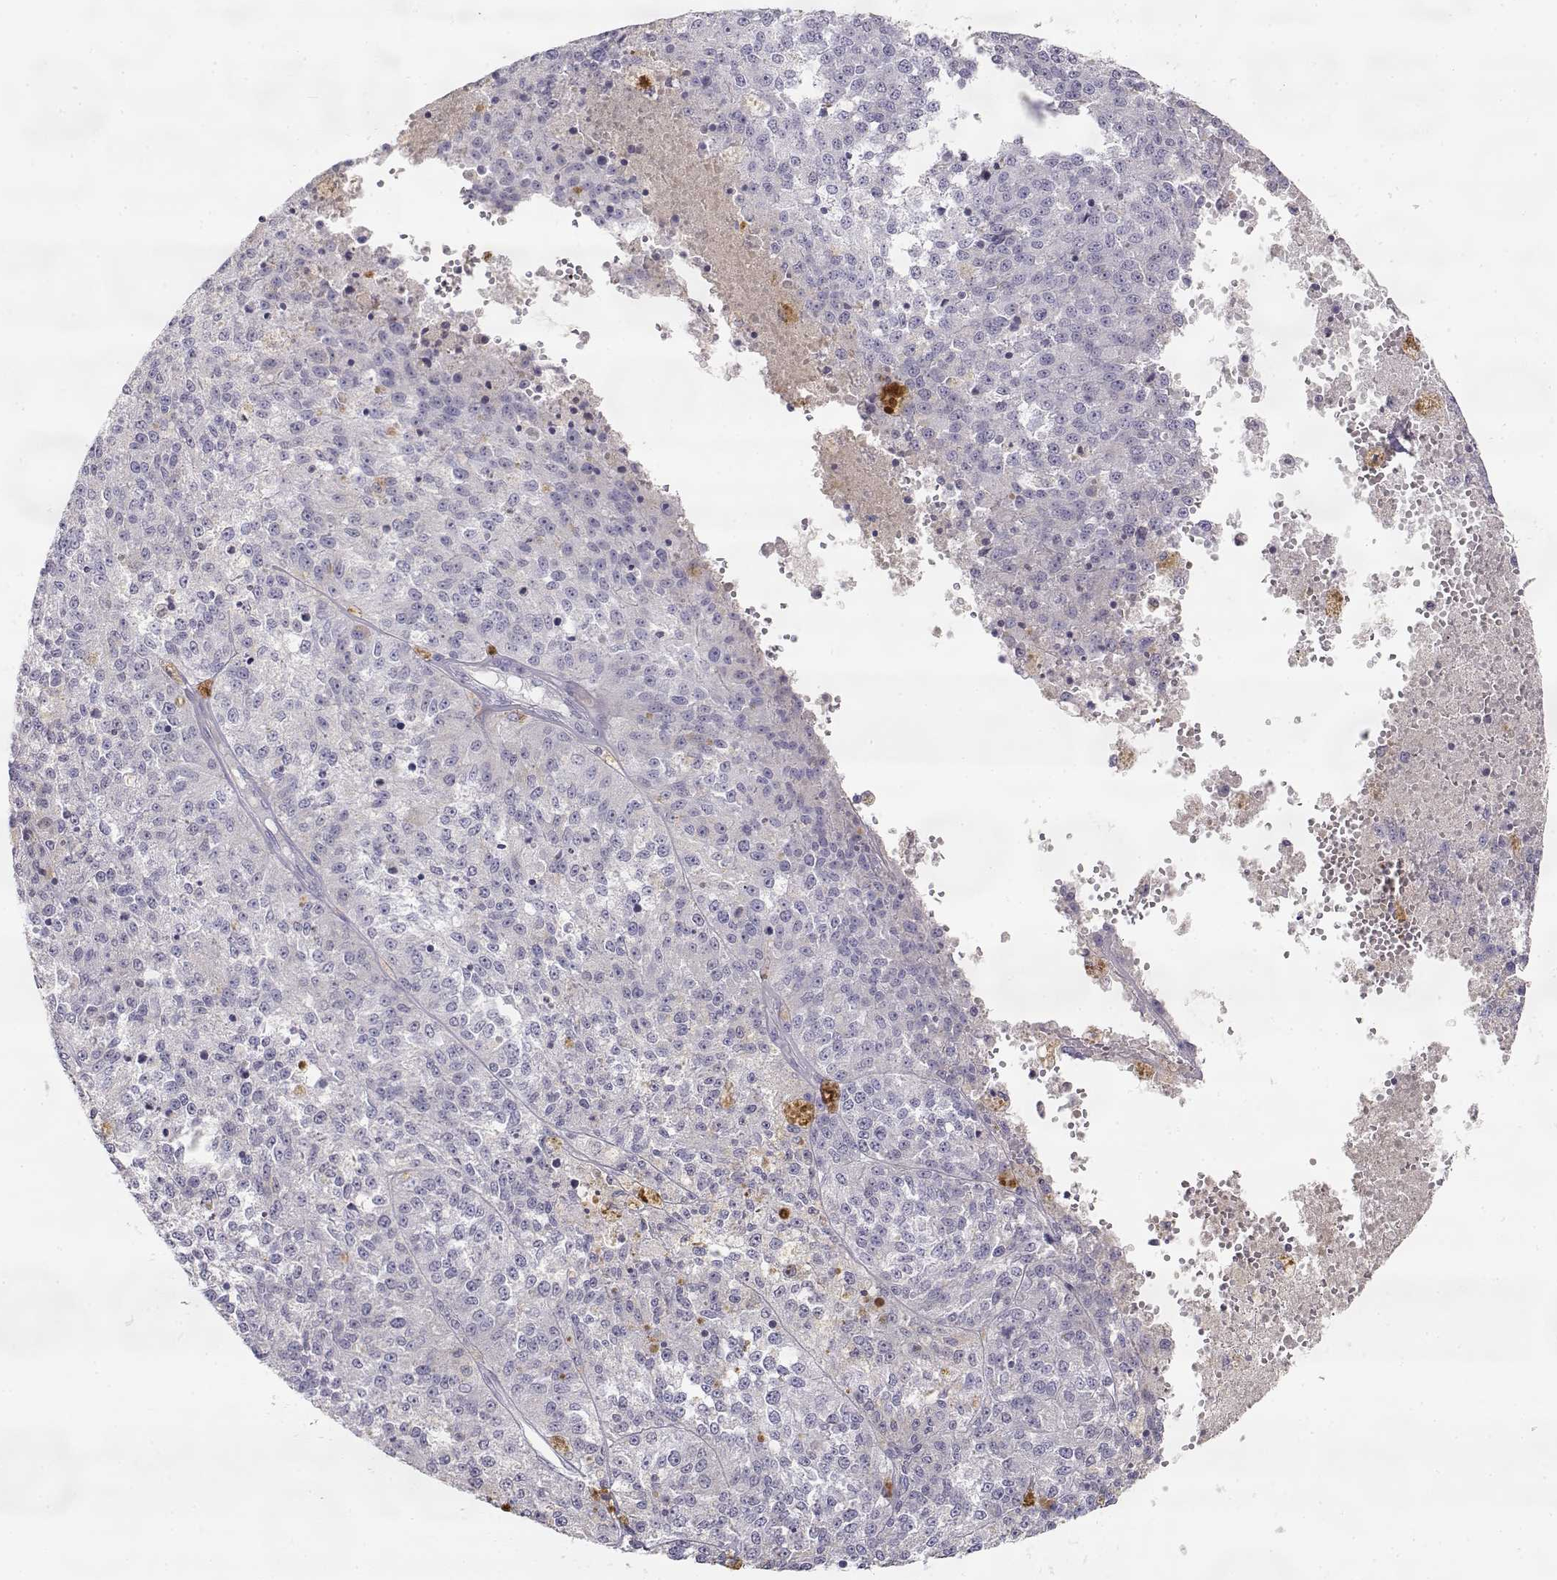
{"staining": {"intensity": "negative", "quantity": "none", "location": "none"}, "tissue": "melanoma", "cell_type": "Tumor cells", "image_type": "cancer", "snomed": [{"axis": "morphology", "description": "Malignant melanoma, Metastatic site"}, {"axis": "topography", "description": "Lymph node"}], "caption": "Micrograph shows no protein positivity in tumor cells of melanoma tissue. Nuclei are stained in blue.", "gene": "SLCO6A1", "patient": {"sex": "female", "age": 64}}